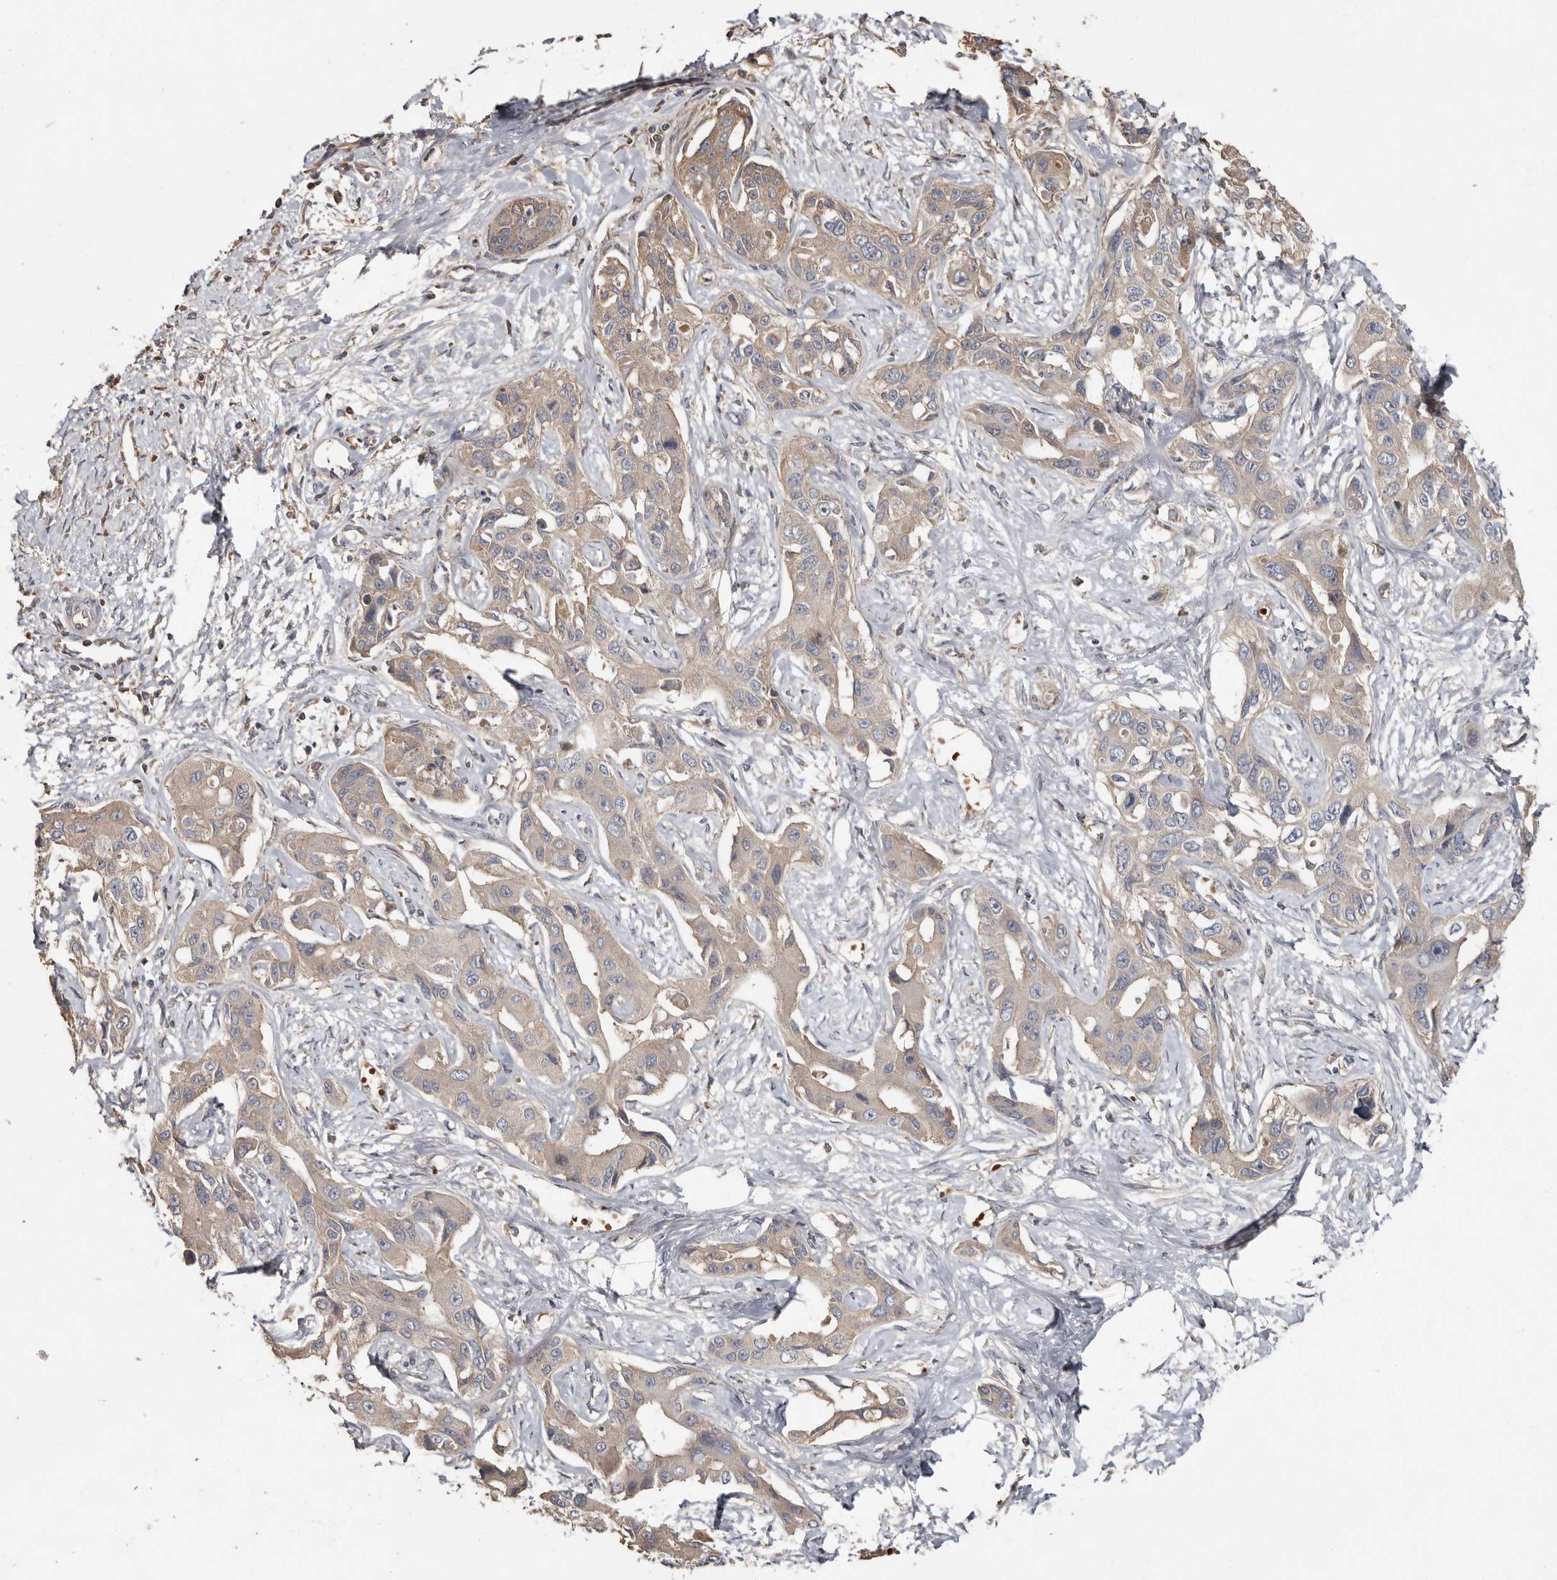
{"staining": {"intensity": "weak", "quantity": "25%-75%", "location": "cytoplasmic/membranous"}, "tissue": "liver cancer", "cell_type": "Tumor cells", "image_type": "cancer", "snomed": [{"axis": "morphology", "description": "Cholangiocarcinoma"}, {"axis": "topography", "description": "Liver"}], "caption": "Protein expression analysis of human liver cancer (cholangiocarcinoma) reveals weak cytoplasmic/membranous expression in about 25%-75% of tumor cells.", "gene": "KIF26B", "patient": {"sex": "male", "age": 59}}